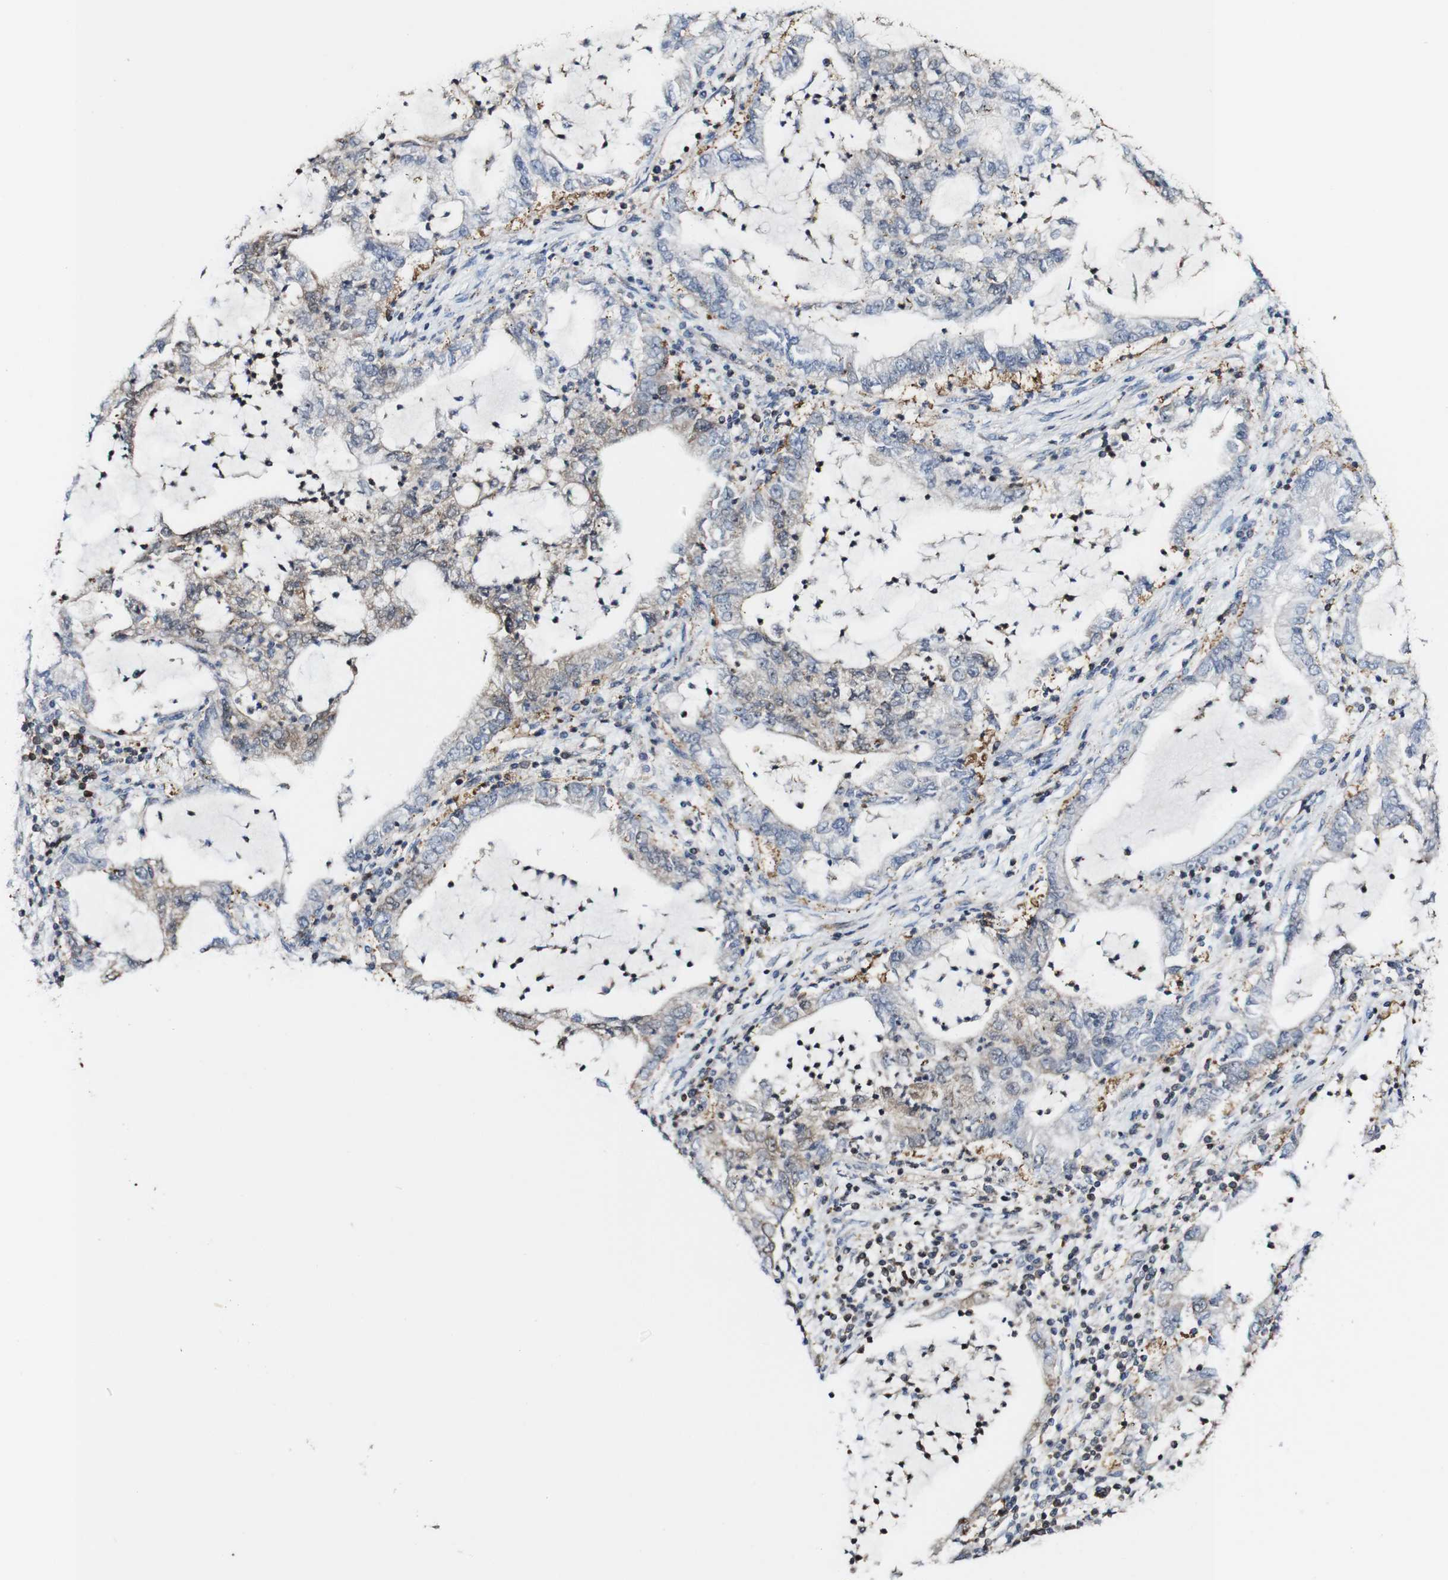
{"staining": {"intensity": "weak", "quantity": "<25%", "location": "cytoplasmic/membranous"}, "tissue": "lung cancer", "cell_type": "Tumor cells", "image_type": "cancer", "snomed": [{"axis": "morphology", "description": "Adenocarcinoma, NOS"}, {"axis": "topography", "description": "Lung"}], "caption": "Tumor cells are negative for protein expression in human lung cancer (adenocarcinoma). (IHC, brightfield microscopy, high magnification).", "gene": "PTPRR", "patient": {"sex": "female", "age": 51}}